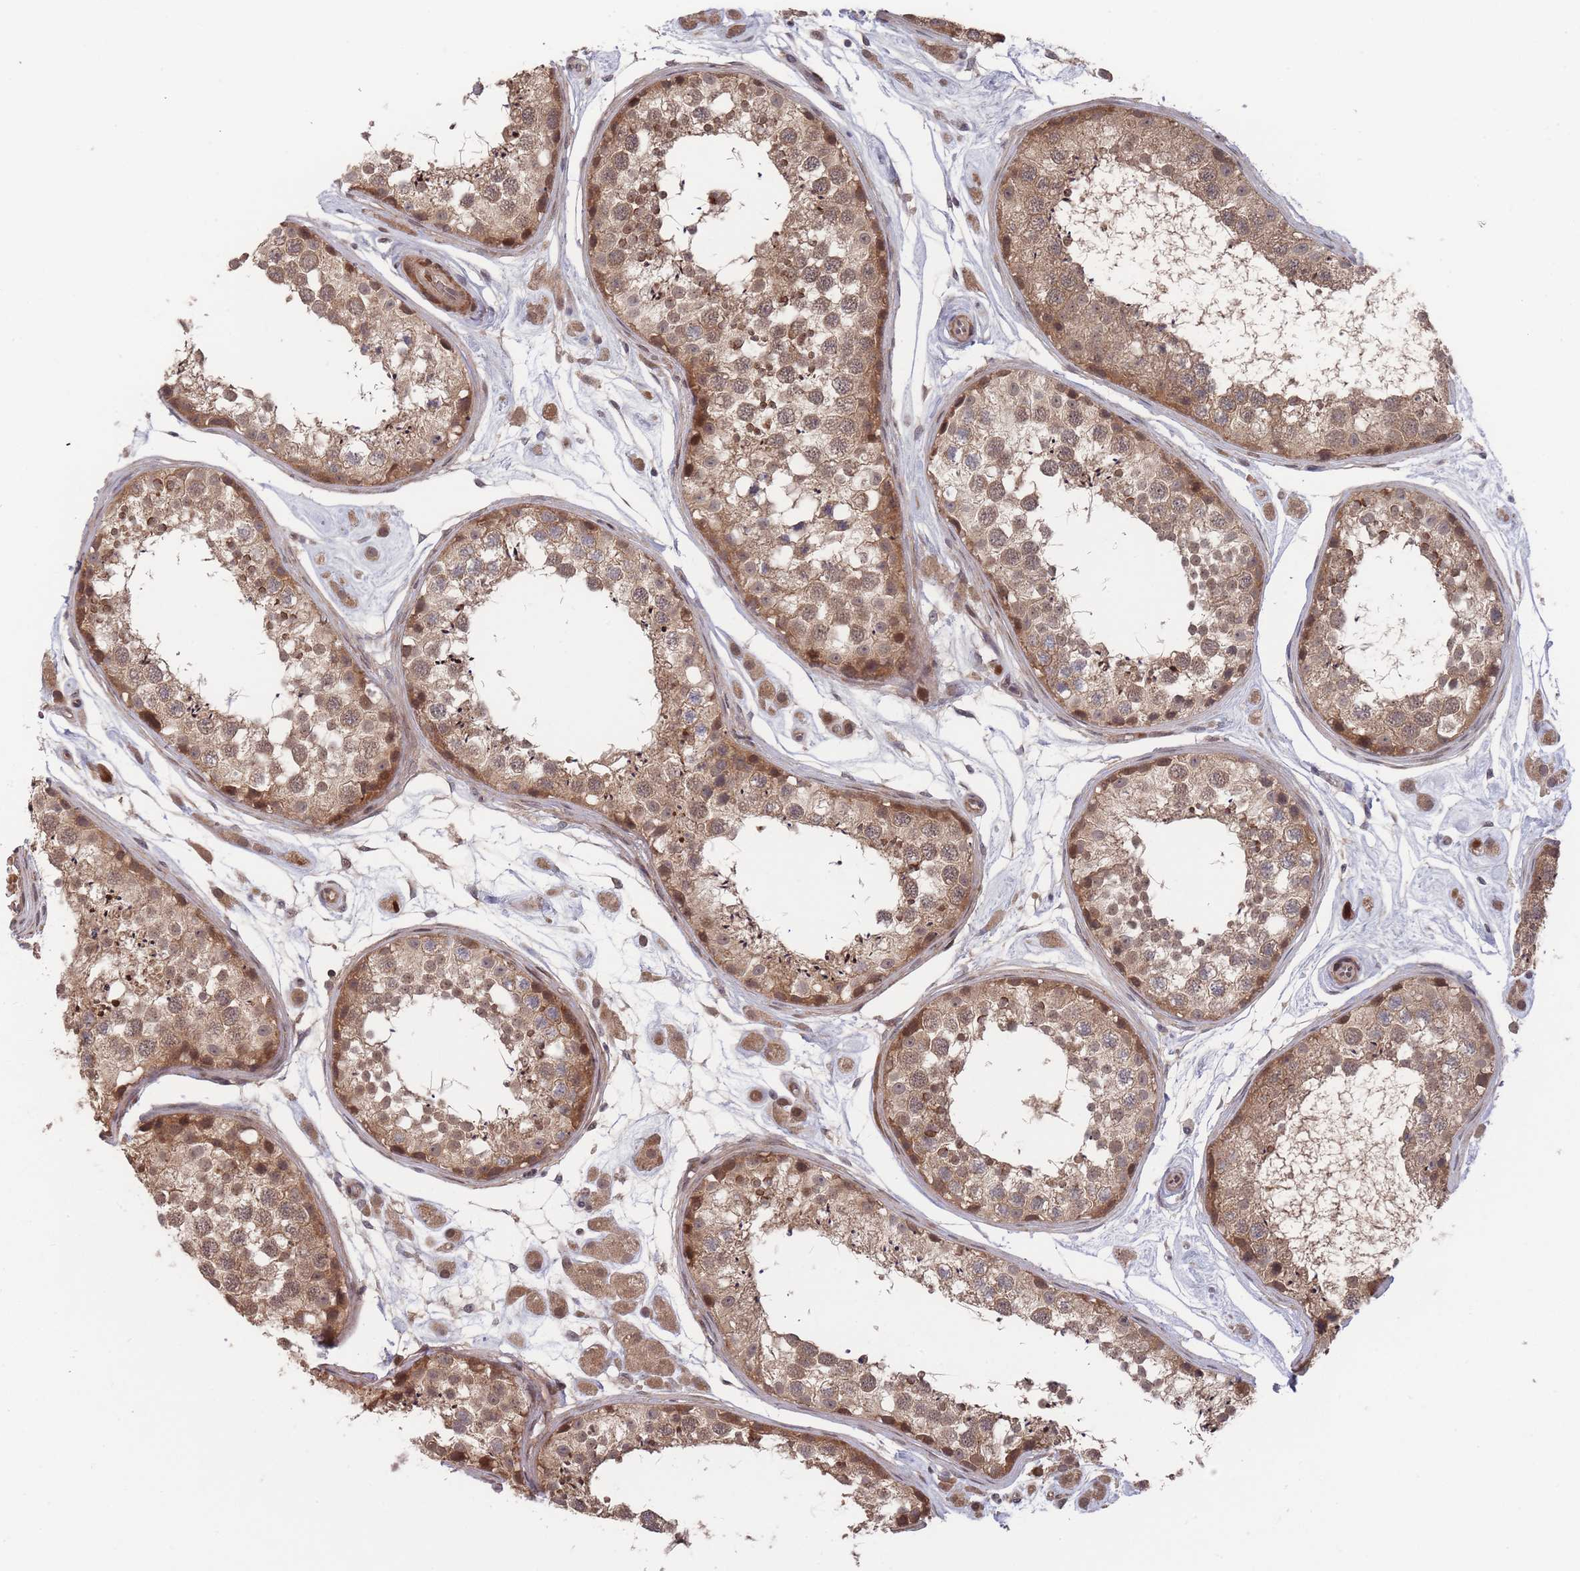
{"staining": {"intensity": "moderate", "quantity": ">75%", "location": "cytoplasmic/membranous,nuclear"}, "tissue": "testis", "cell_type": "Cells in seminiferous ducts", "image_type": "normal", "snomed": [{"axis": "morphology", "description": "Normal tissue, NOS"}, {"axis": "topography", "description": "Testis"}], "caption": "Immunohistochemistry (DAB (3,3'-diaminobenzidine)) staining of normal human testis reveals moderate cytoplasmic/membranous,nuclear protein expression in about >75% of cells in seminiferous ducts.", "gene": "SF3B1", "patient": {"sex": "male", "age": 25}}